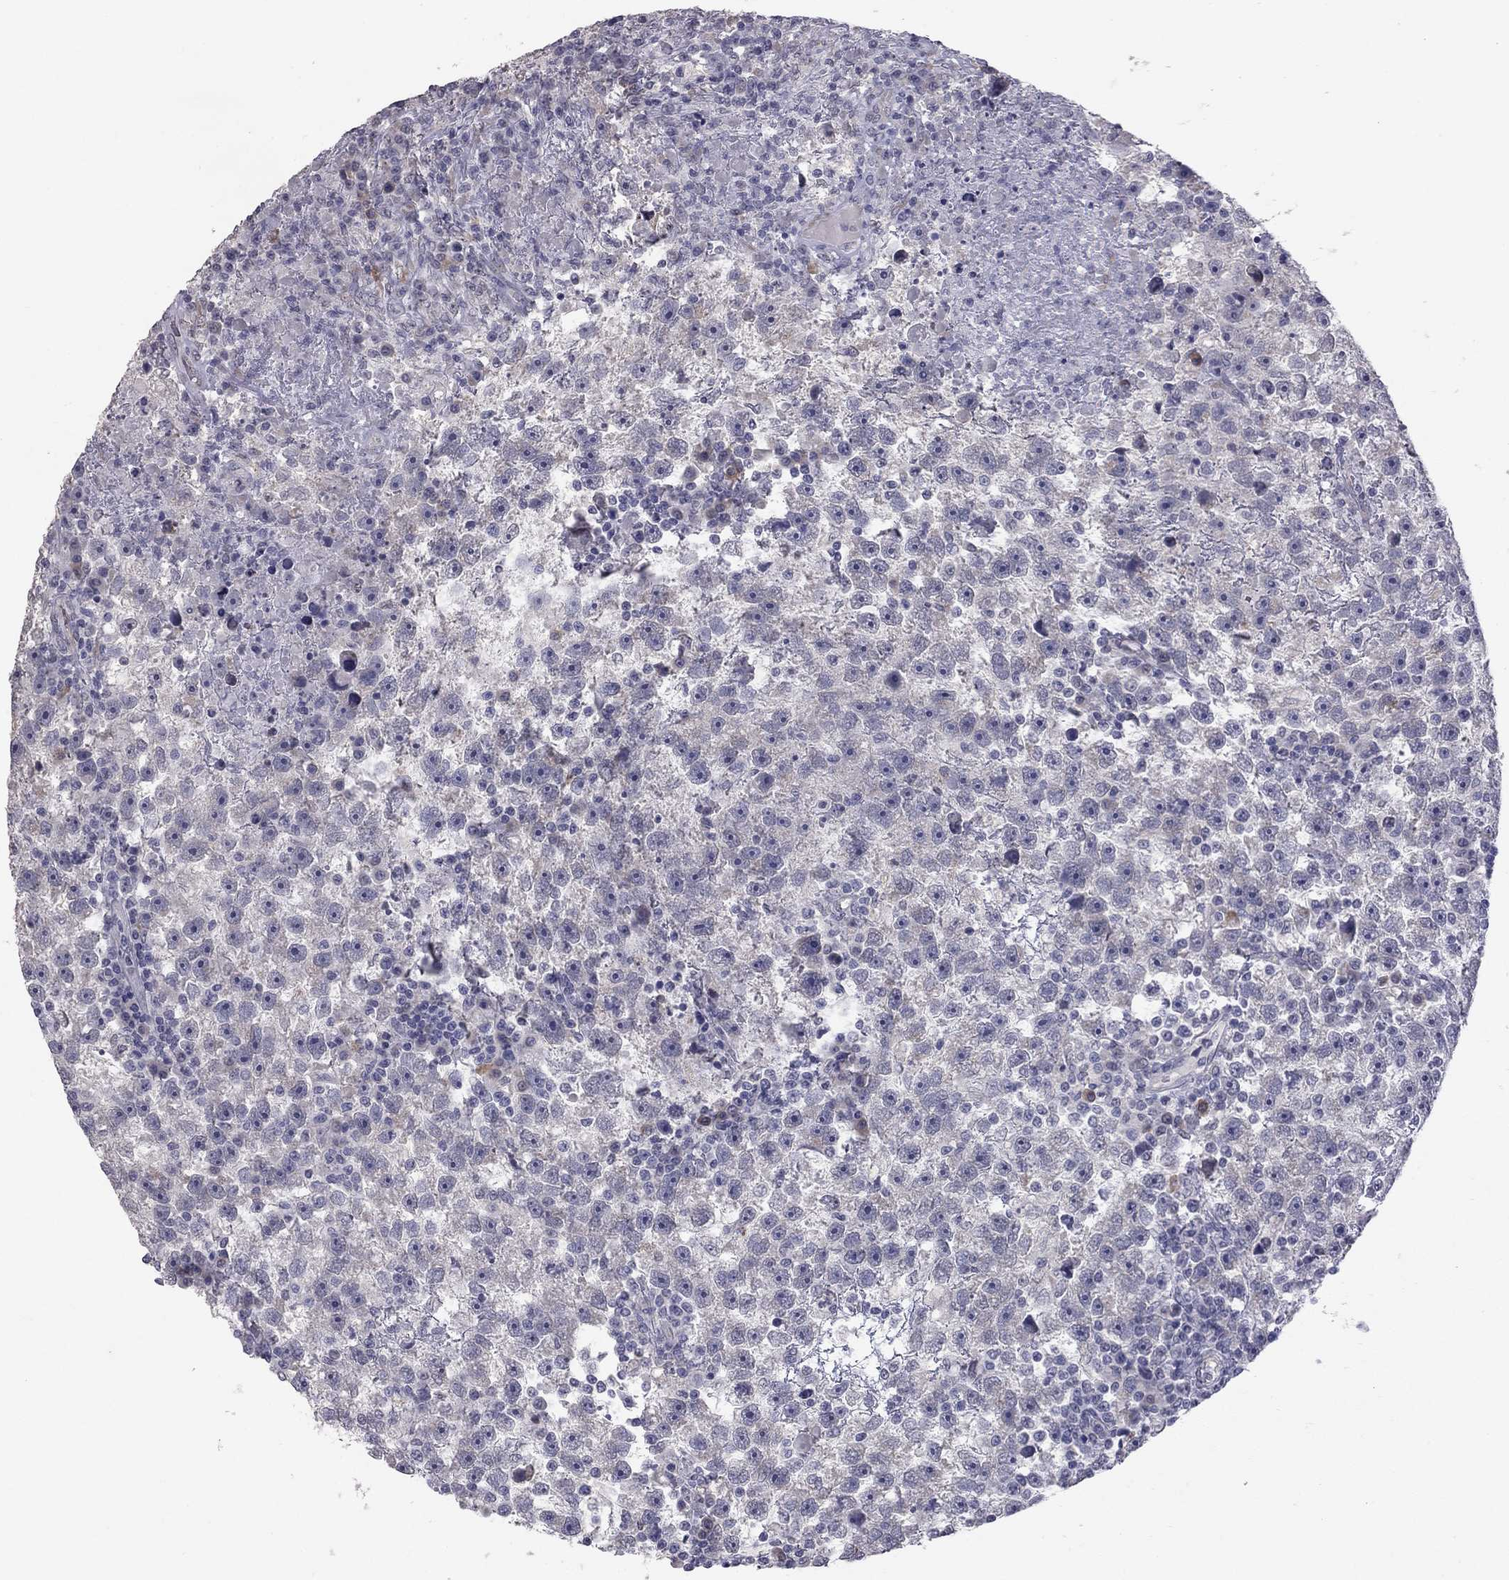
{"staining": {"intensity": "weak", "quantity": "<25%", "location": "cytoplasmic/membranous"}, "tissue": "testis cancer", "cell_type": "Tumor cells", "image_type": "cancer", "snomed": [{"axis": "morphology", "description": "Seminoma, NOS"}, {"axis": "topography", "description": "Testis"}], "caption": "Tumor cells show no significant protein expression in testis cancer. (DAB immunohistochemistry (IHC) with hematoxylin counter stain).", "gene": "PRRT2", "patient": {"sex": "male", "age": 47}}